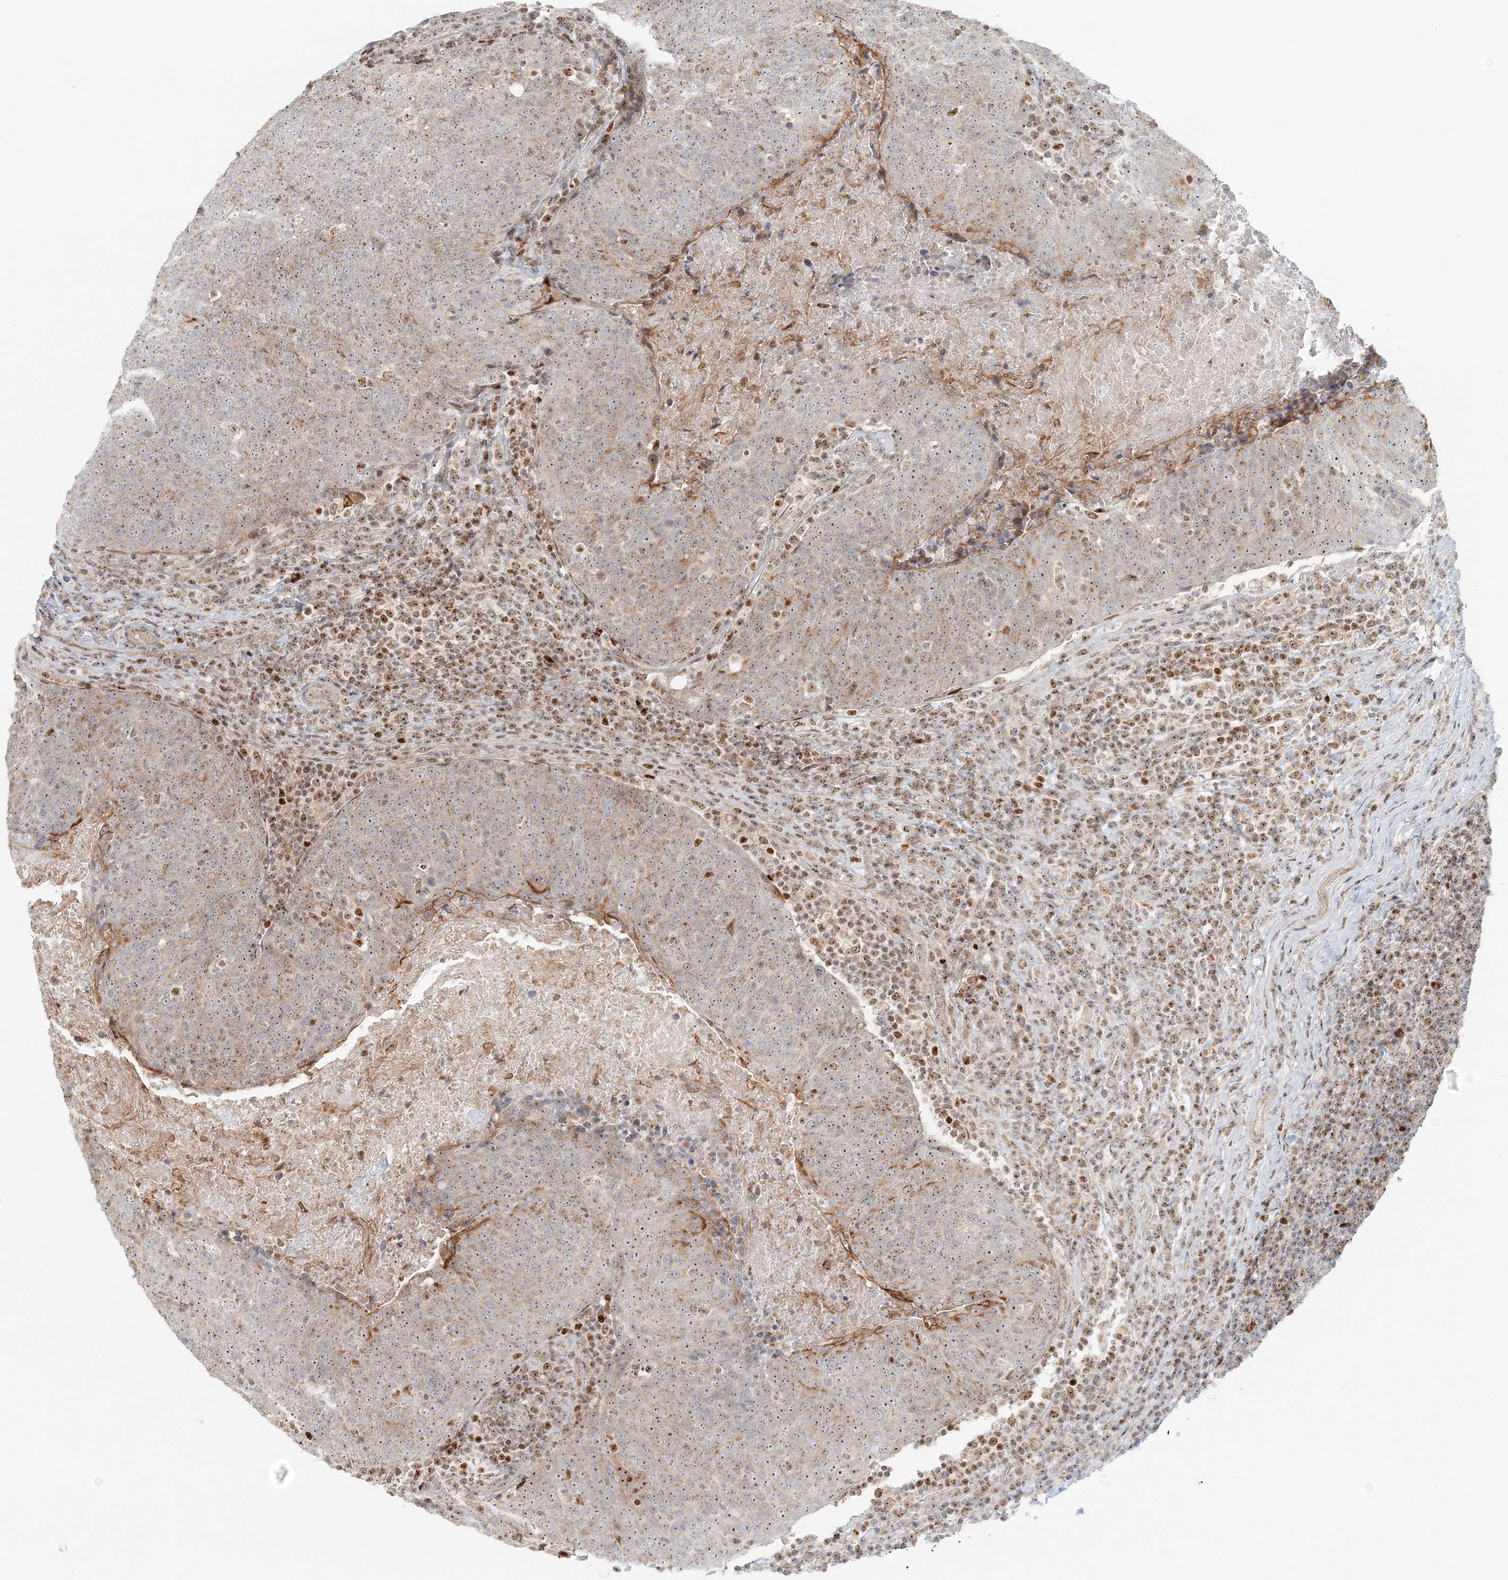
{"staining": {"intensity": "weak", "quantity": ">75%", "location": "nuclear"}, "tissue": "head and neck cancer", "cell_type": "Tumor cells", "image_type": "cancer", "snomed": [{"axis": "morphology", "description": "Squamous cell carcinoma, NOS"}, {"axis": "morphology", "description": "Squamous cell carcinoma, metastatic, NOS"}, {"axis": "topography", "description": "Lymph node"}, {"axis": "topography", "description": "Head-Neck"}], "caption": "Squamous cell carcinoma (head and neck) stained for a protein reveals weak nuclear positivity in tumor cells.", "gene": "UBE2F", "patient": {"sex": "male", "age": 62}}